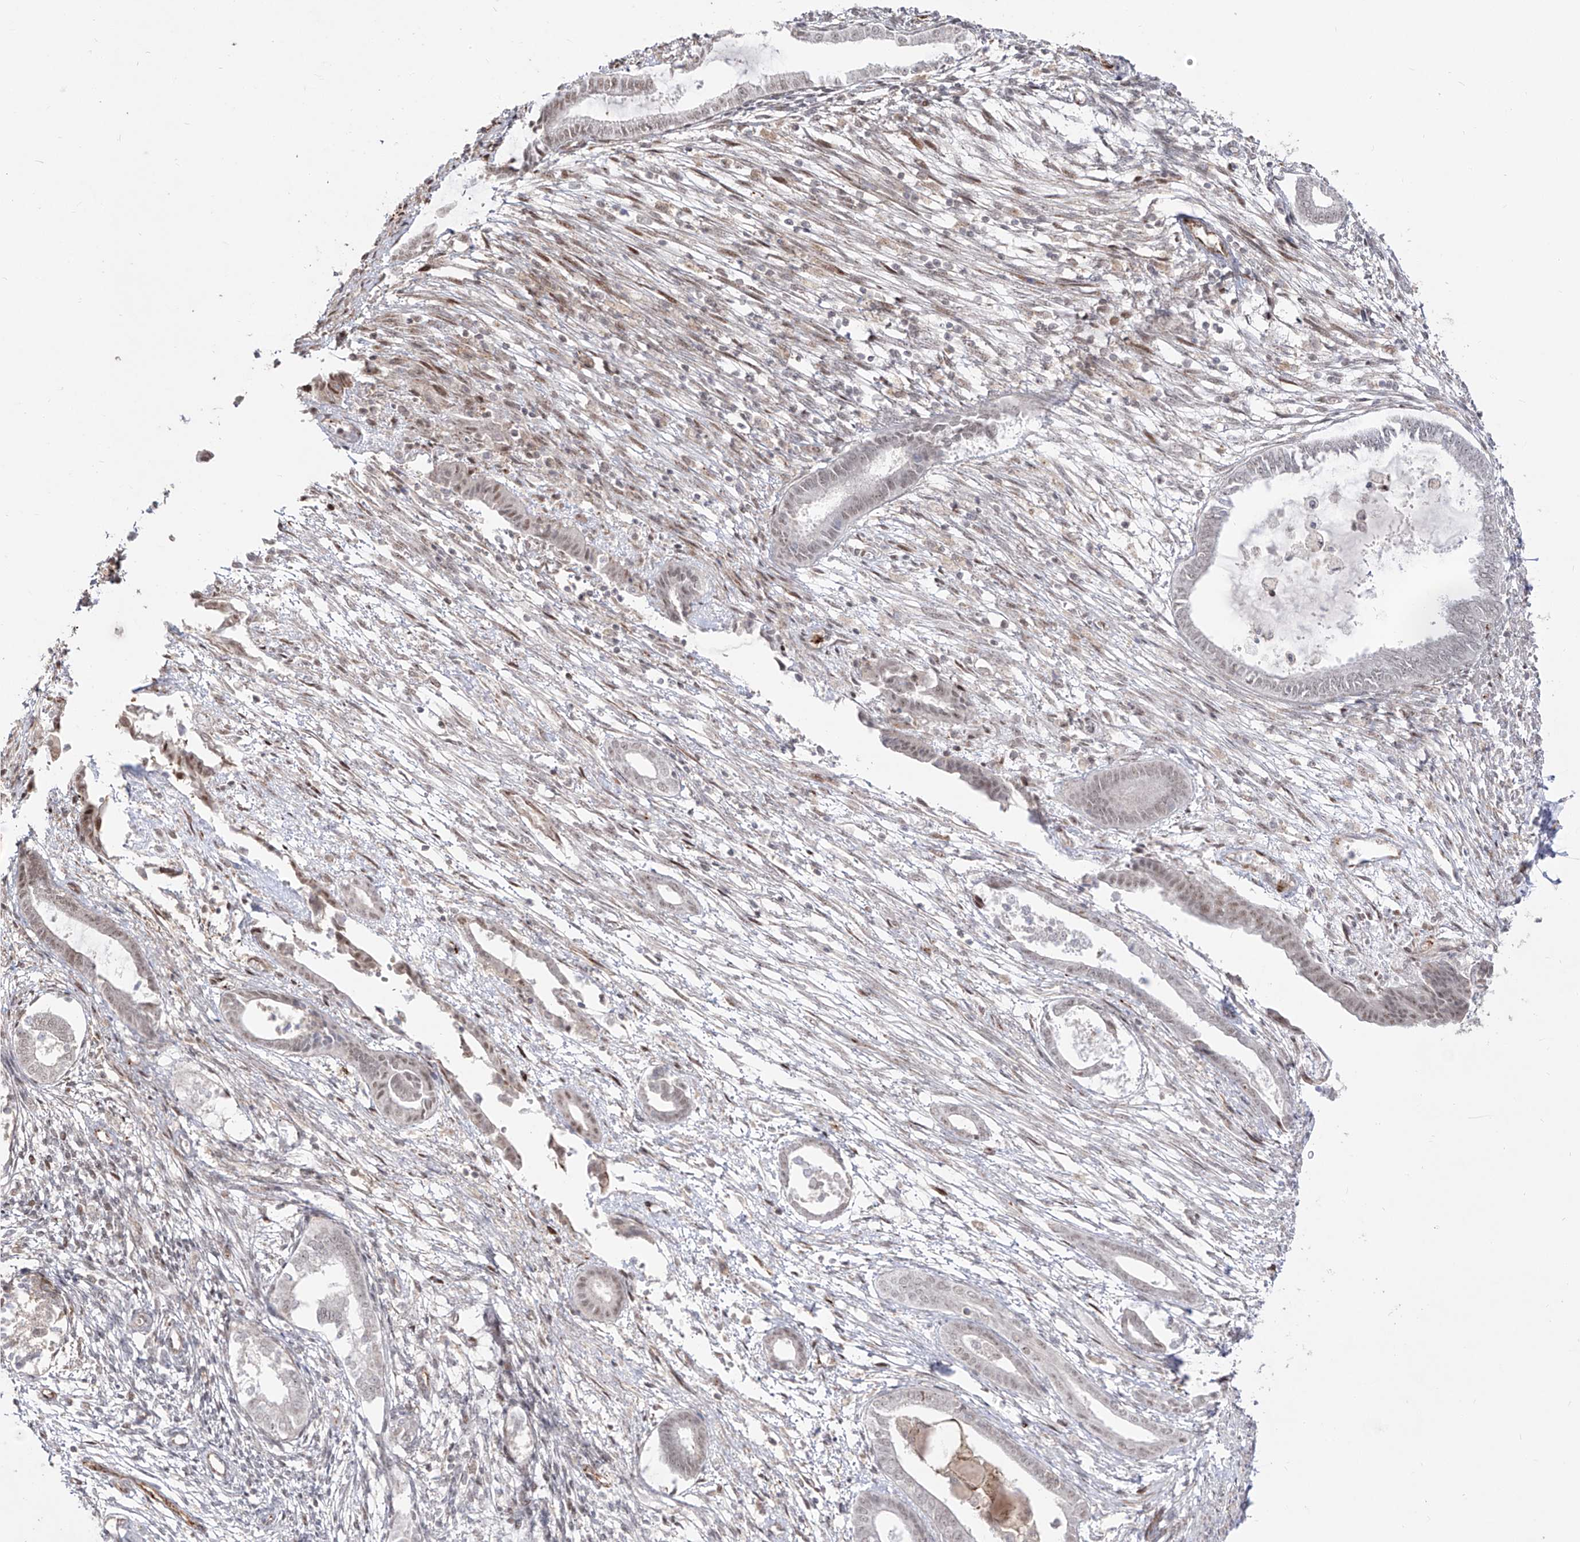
{"staining": {"intensity": "weak", "quantity": "<25%", "location": "nuclear"}, "tissue": "endometrium", "cell_type": "Cells in endometrial stroma", "image_type": "normal", "snomed": [{"axis": "morphology", "description": "Normal tissue, NOS"}, {"axis": "topography", "description": "Endometrium"}], "caption": "DAB immunohistochemical staining of normal human endometrium reveals no significant positivity in cells in endometrial stroma. The staining was performed using DAB (3,3'-diaminobenzidine) to visualize the protein expression in brown, while the nuclei were stained in blue with hematoxylin (Magnification: 20x).", "gene": "ZNF180", "patient": {"sex": "female", "age": 56}}